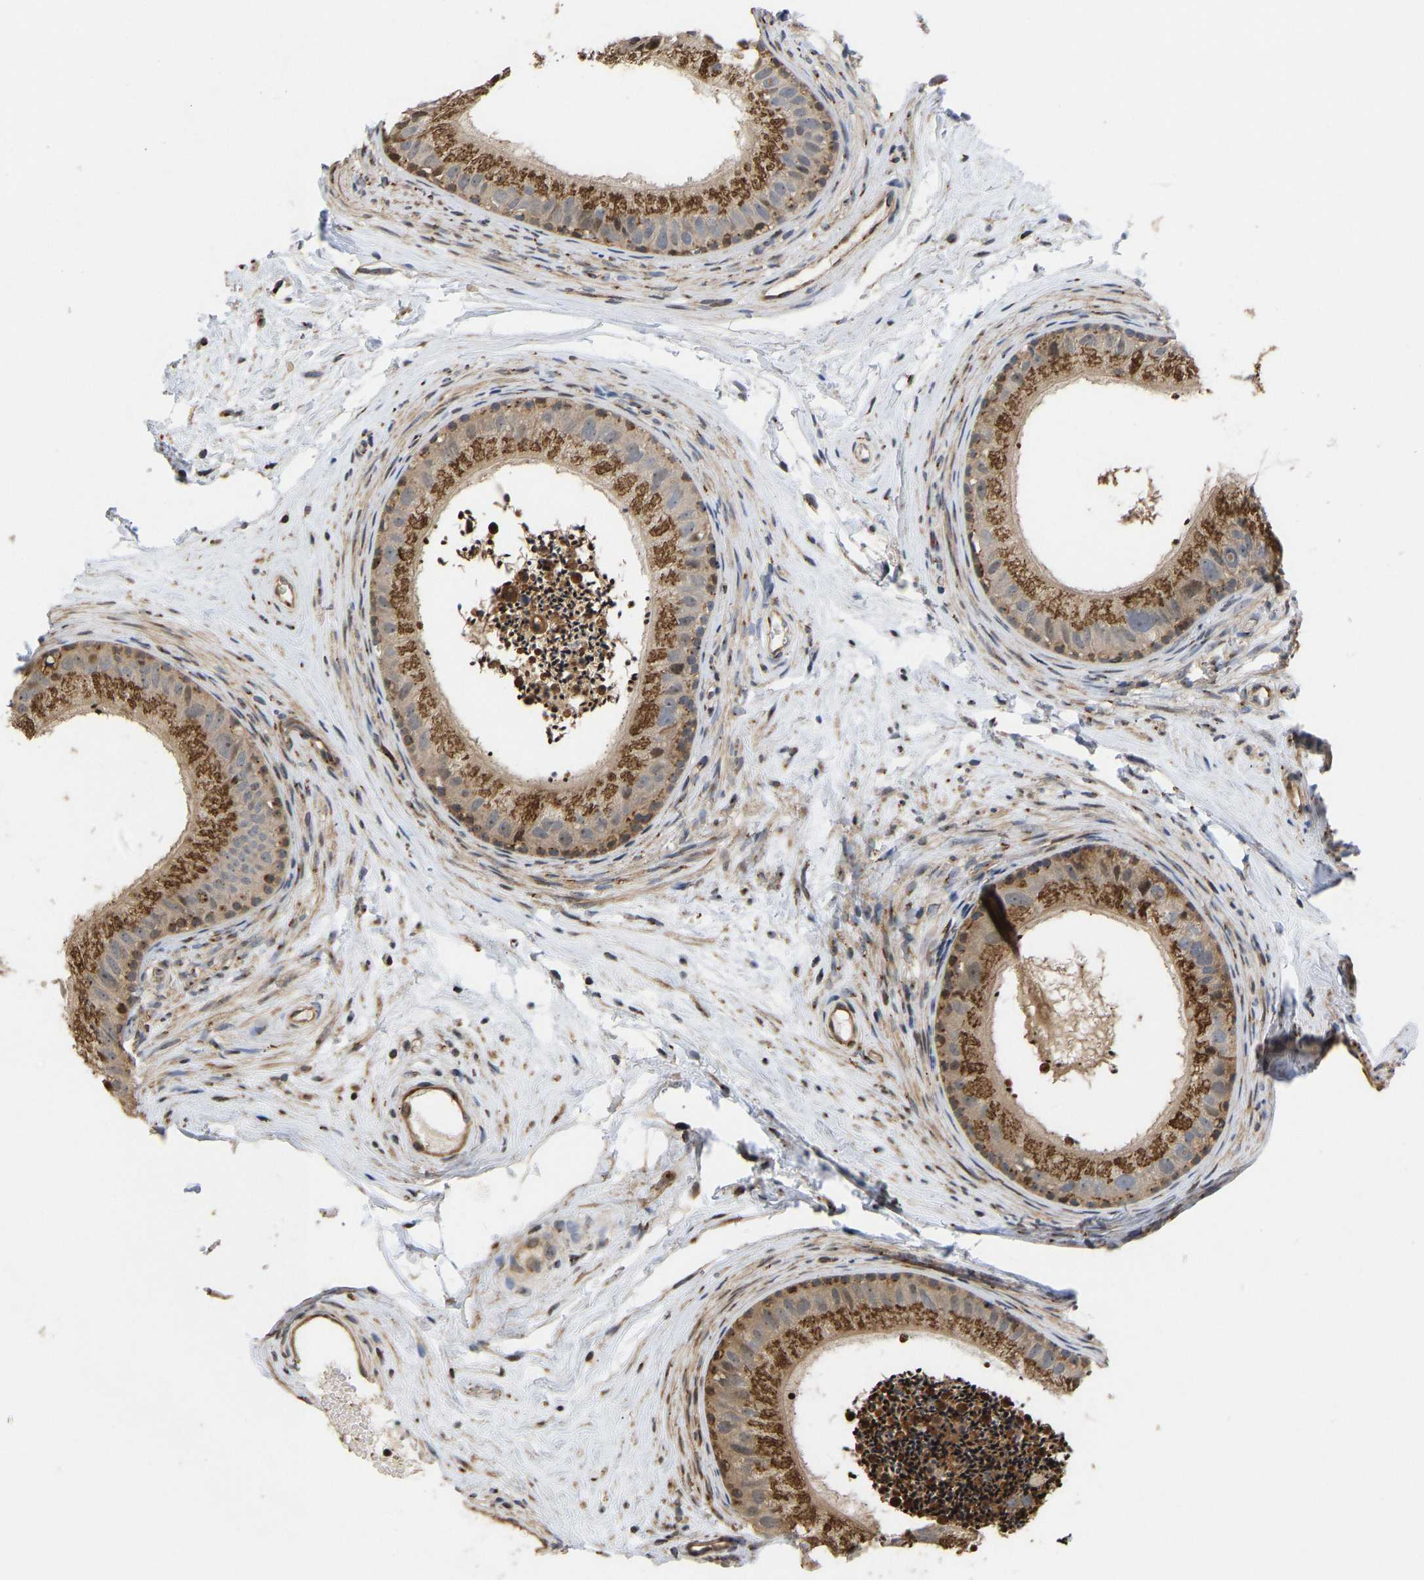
{"staining": {"intensity": "strong", "quantity": ">75%", "location": "cytoplasmic/membranous"}, "tissue": "epididymis", "cell_type": "Glandular cells", "image_type": "normal", "snomed": [{"axis": "morphology", "description": "Normal tissue, NOS"}, {"axis": "topography", "description": "Epididymis"}], "caption": "The image shows staining of benign epididymis, revealing strong cytoplasmic/membranous protein staining (brown color) within glandular cells.", "gene": "YIPF4", "patient": {"sex": "male", "age": 56}}